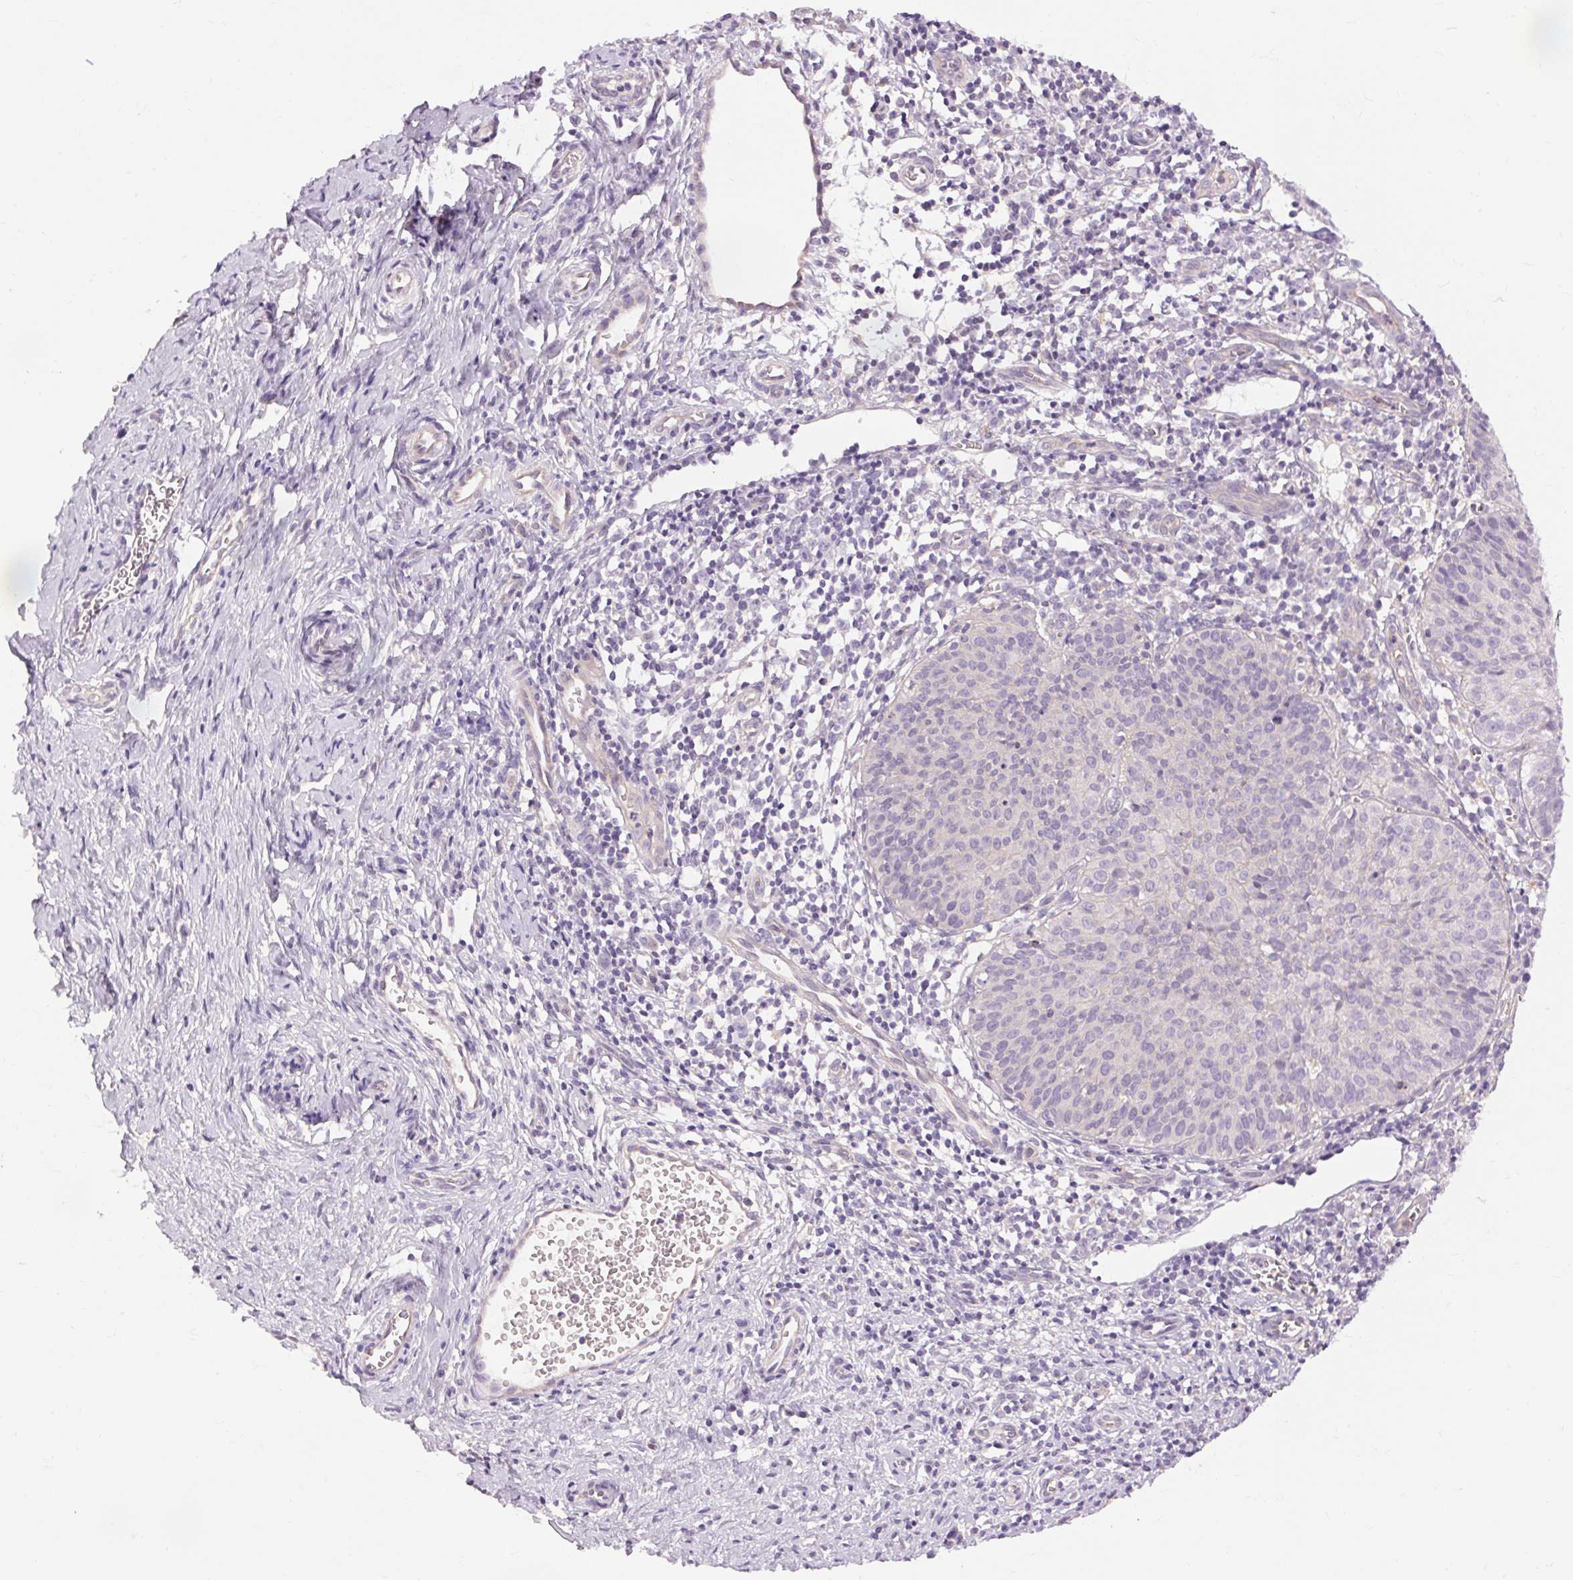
{"staining": {"intensity": "negative", "quantity": "none", "location": "none"}, "tissue": "cervical cancer", "cell_type": "Tumor cells", "image_type": "cancer", "snomed": [{"axis": "morphology", "description": "Squamous cell carcinoma, NOS"}, {"axis": "topography", "description": "Cervix"}], "caption": "Tumor cells show no significant staining in cervical cancer.", "gene": "TM6SF1", "patient": {"sex": "female", "age": 52}}